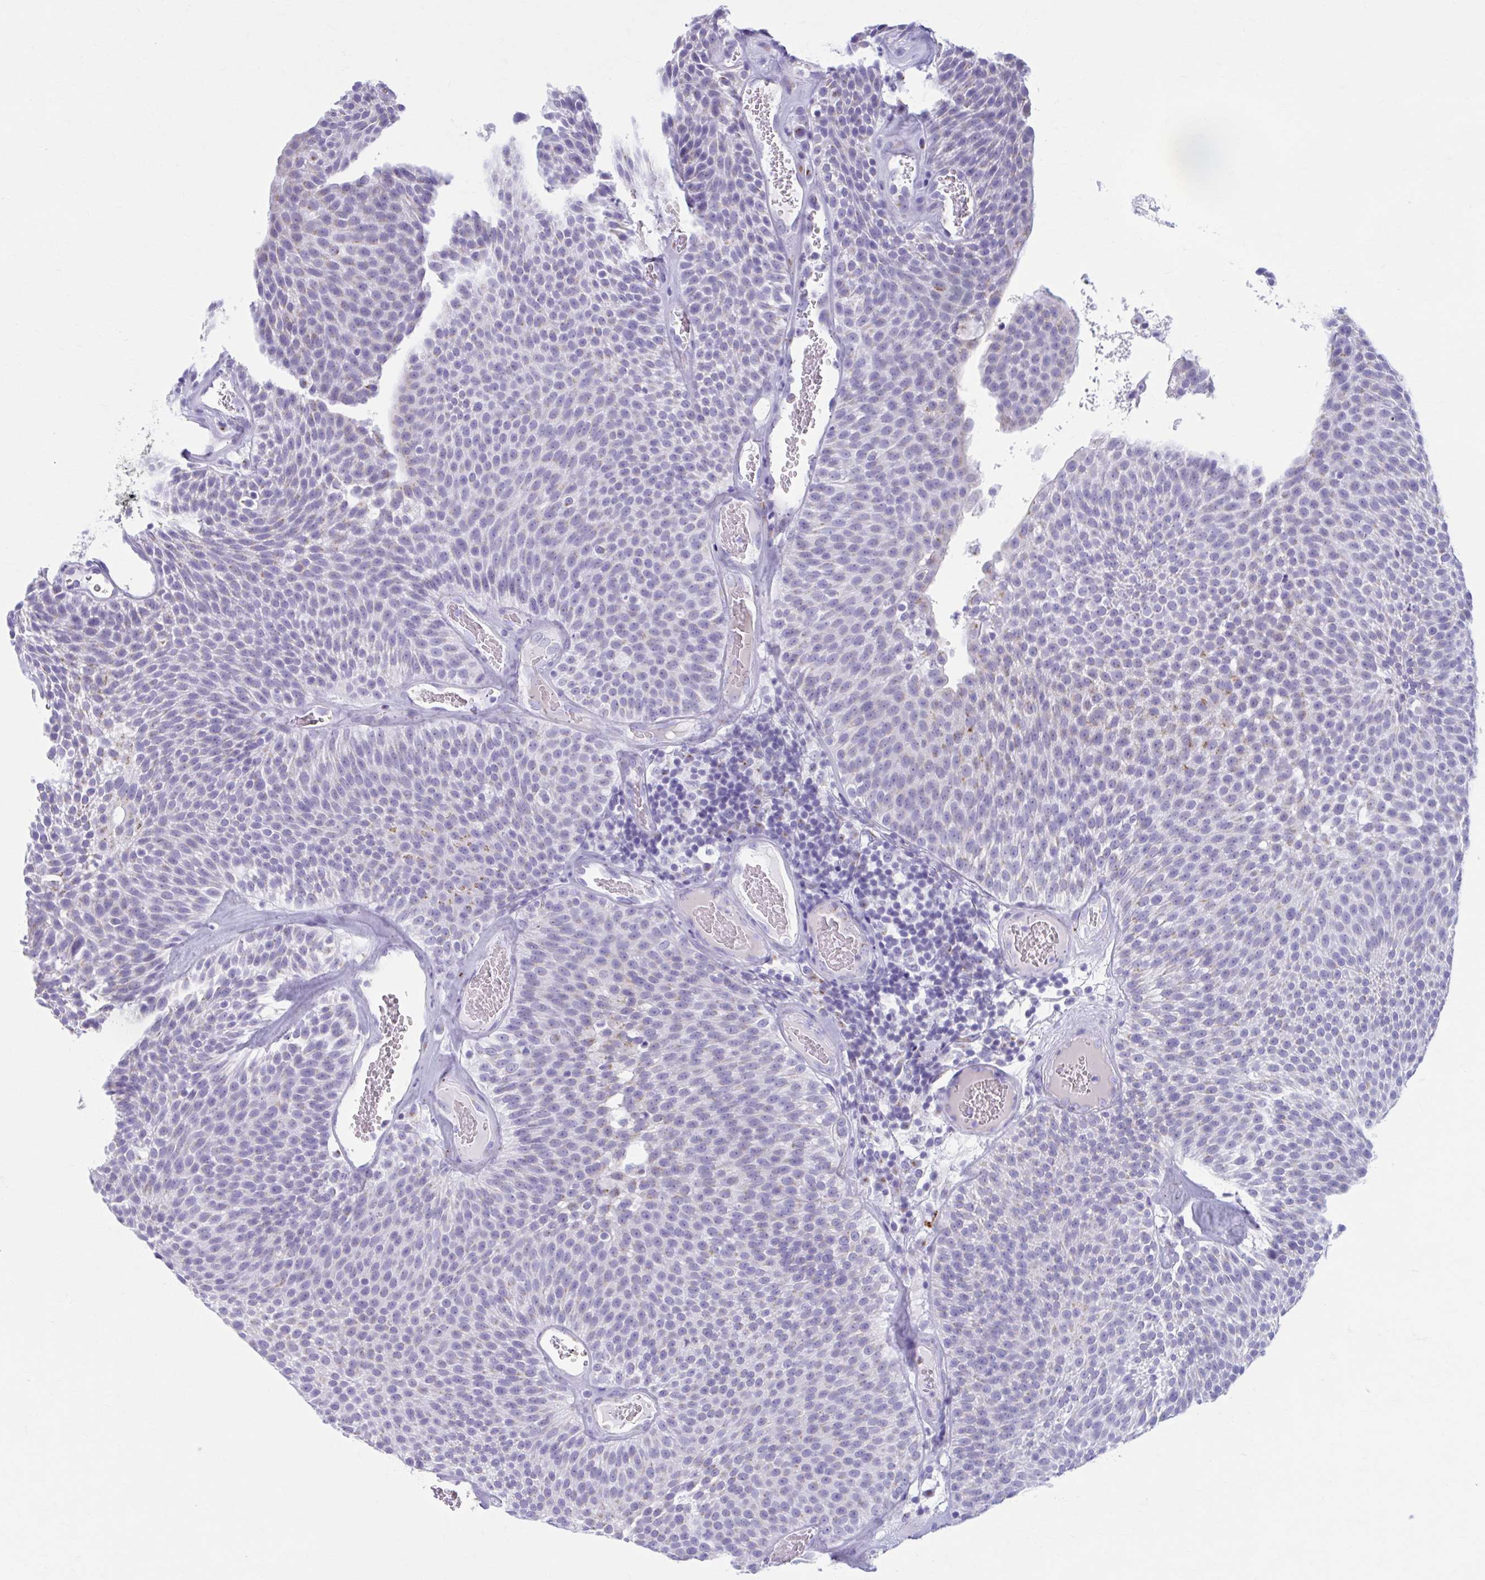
{"staining": {"intensity": "weak", "quantity": "<25%", "location": "cytoplasmic/membranous"}, "tissue": "urothelial cancer", "cell_type": "Tumor cells", "image_type": "cancer", "snomed": [{"axis": "morphology", "description": "Urothelial carcinoma, Low grade"}, {"axis": "topography", "description": "Urinary bladder"}], "caption": "Immunohistochemistry photomicrograph of neoplastic tissue: urothelial carcinoma (low-grade) stained with DAB exhibits no significant protein staining in tumor cells. The staining is performed using DAB brown chromogen with nuclei counter-stained in using hematoxylin.", "gene": "KCNE2", "patient": {"sex": "female", "age": 79}}